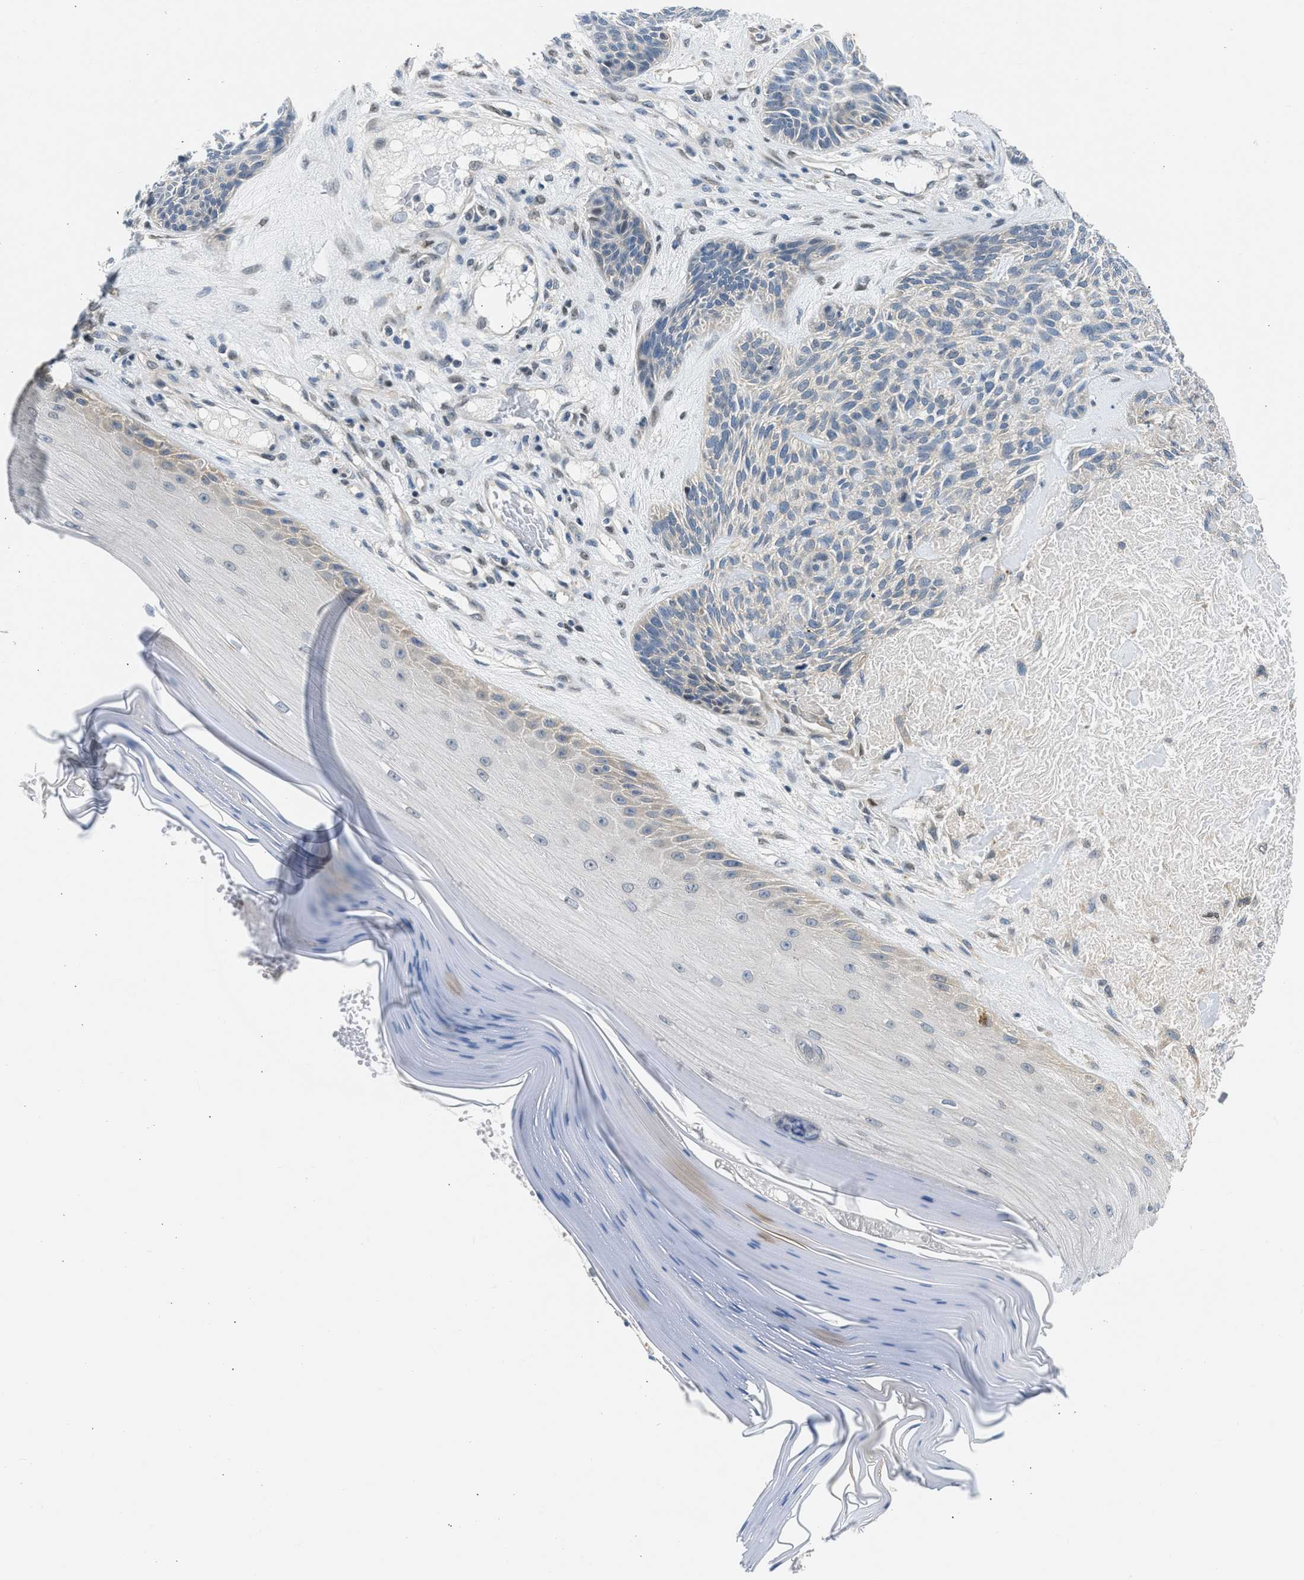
{"staining": {"intensity": "negative", "quantity": "none", "location": "none"}, "tissue": "skin cancer", "cell_type": "Tumor cells", "image_type": "cancer", "snomed": [{"axis": "morphology", "description": "Basal cell carcinoma"}, {"axis": "topography", "description": "Skin"}], "caption": "Human skin cancer stained for a protein using IHC shows no staining in tumor cells.", "gene": "OLIG3", "patient": {"sex": "male", "age": 55}}